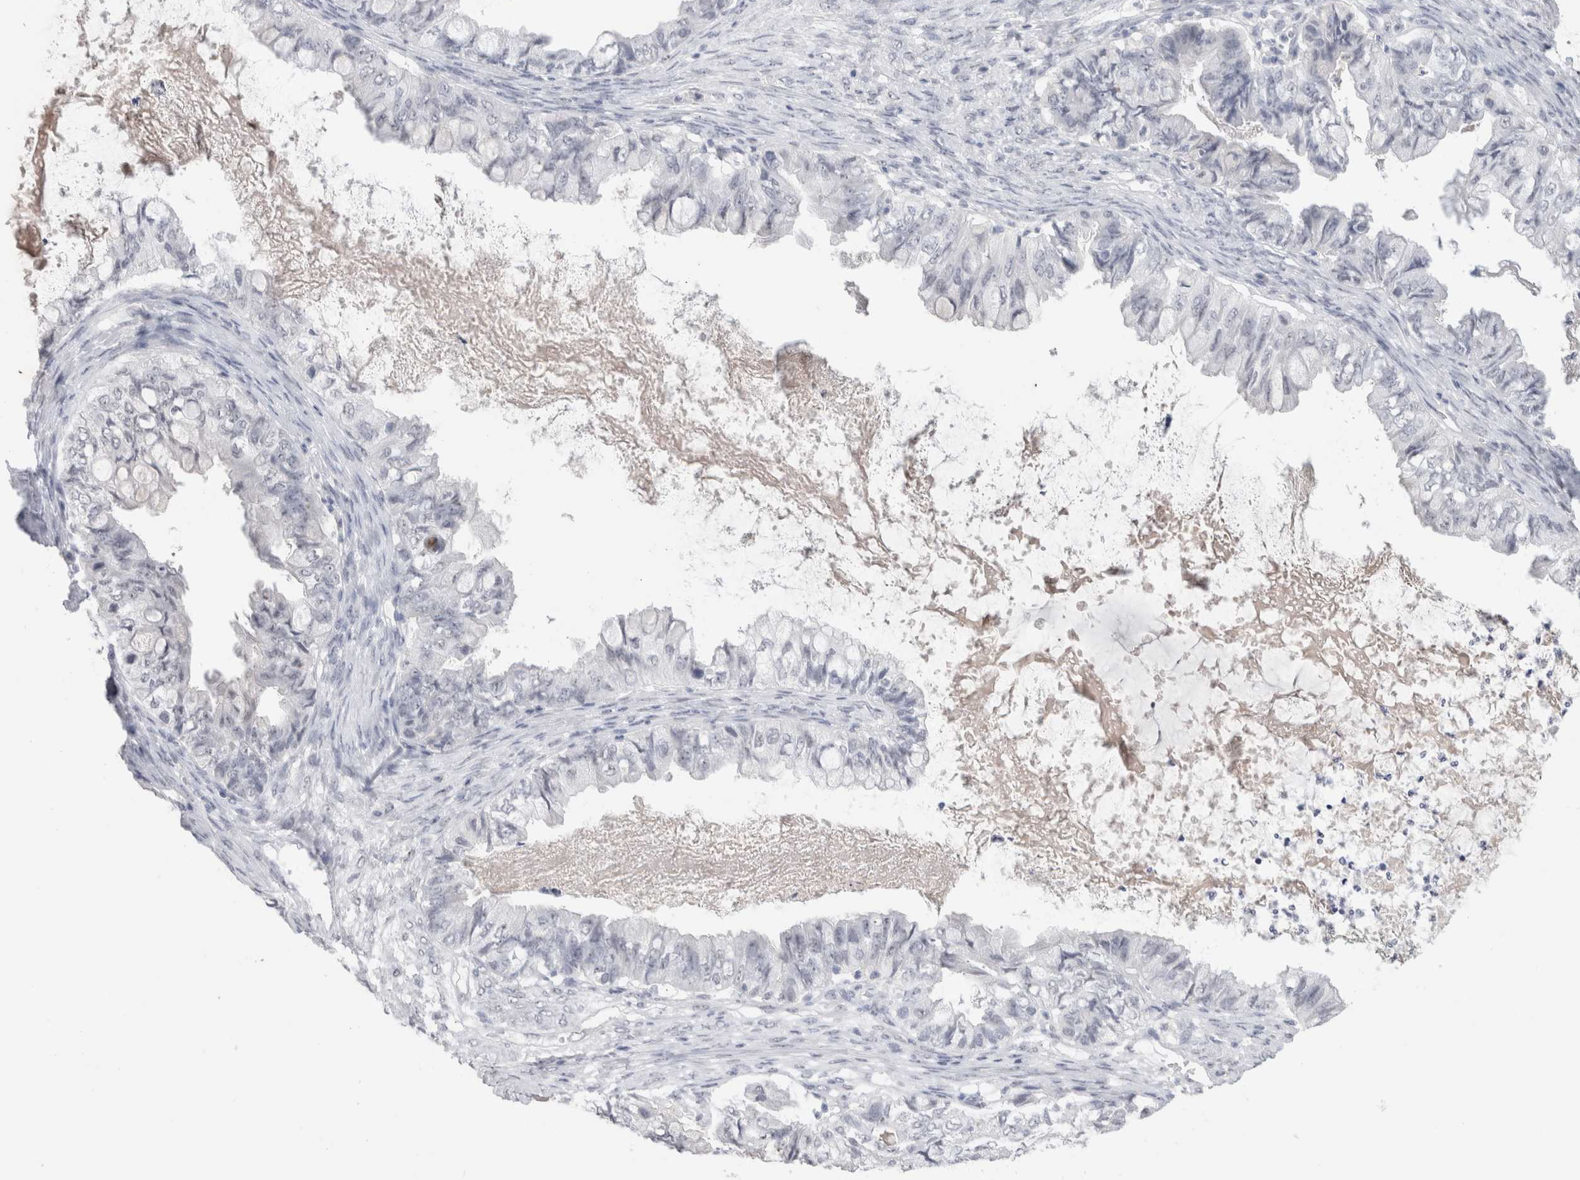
{"staining": {"intensity": "negative", "quantity": "none", "location": "none"}, "tissue": "ovarian cancer", "cell_type": "Tumor cells", "image_type": "cancer", "snomed": [{"axis": "morphology", "description": "Cystadenocarcinoma, mucinous, NOS"}, {"axis": "topography", "description": "Ovary"}], "caption": "This is a micrograph of immunohistochemistry staining of ovarian cancer (mucinous cystadenocarcinoma), which shows no staining in tumor cells.", "gene": "CADM3", "patient": {"sex": "female", "age": 80}}